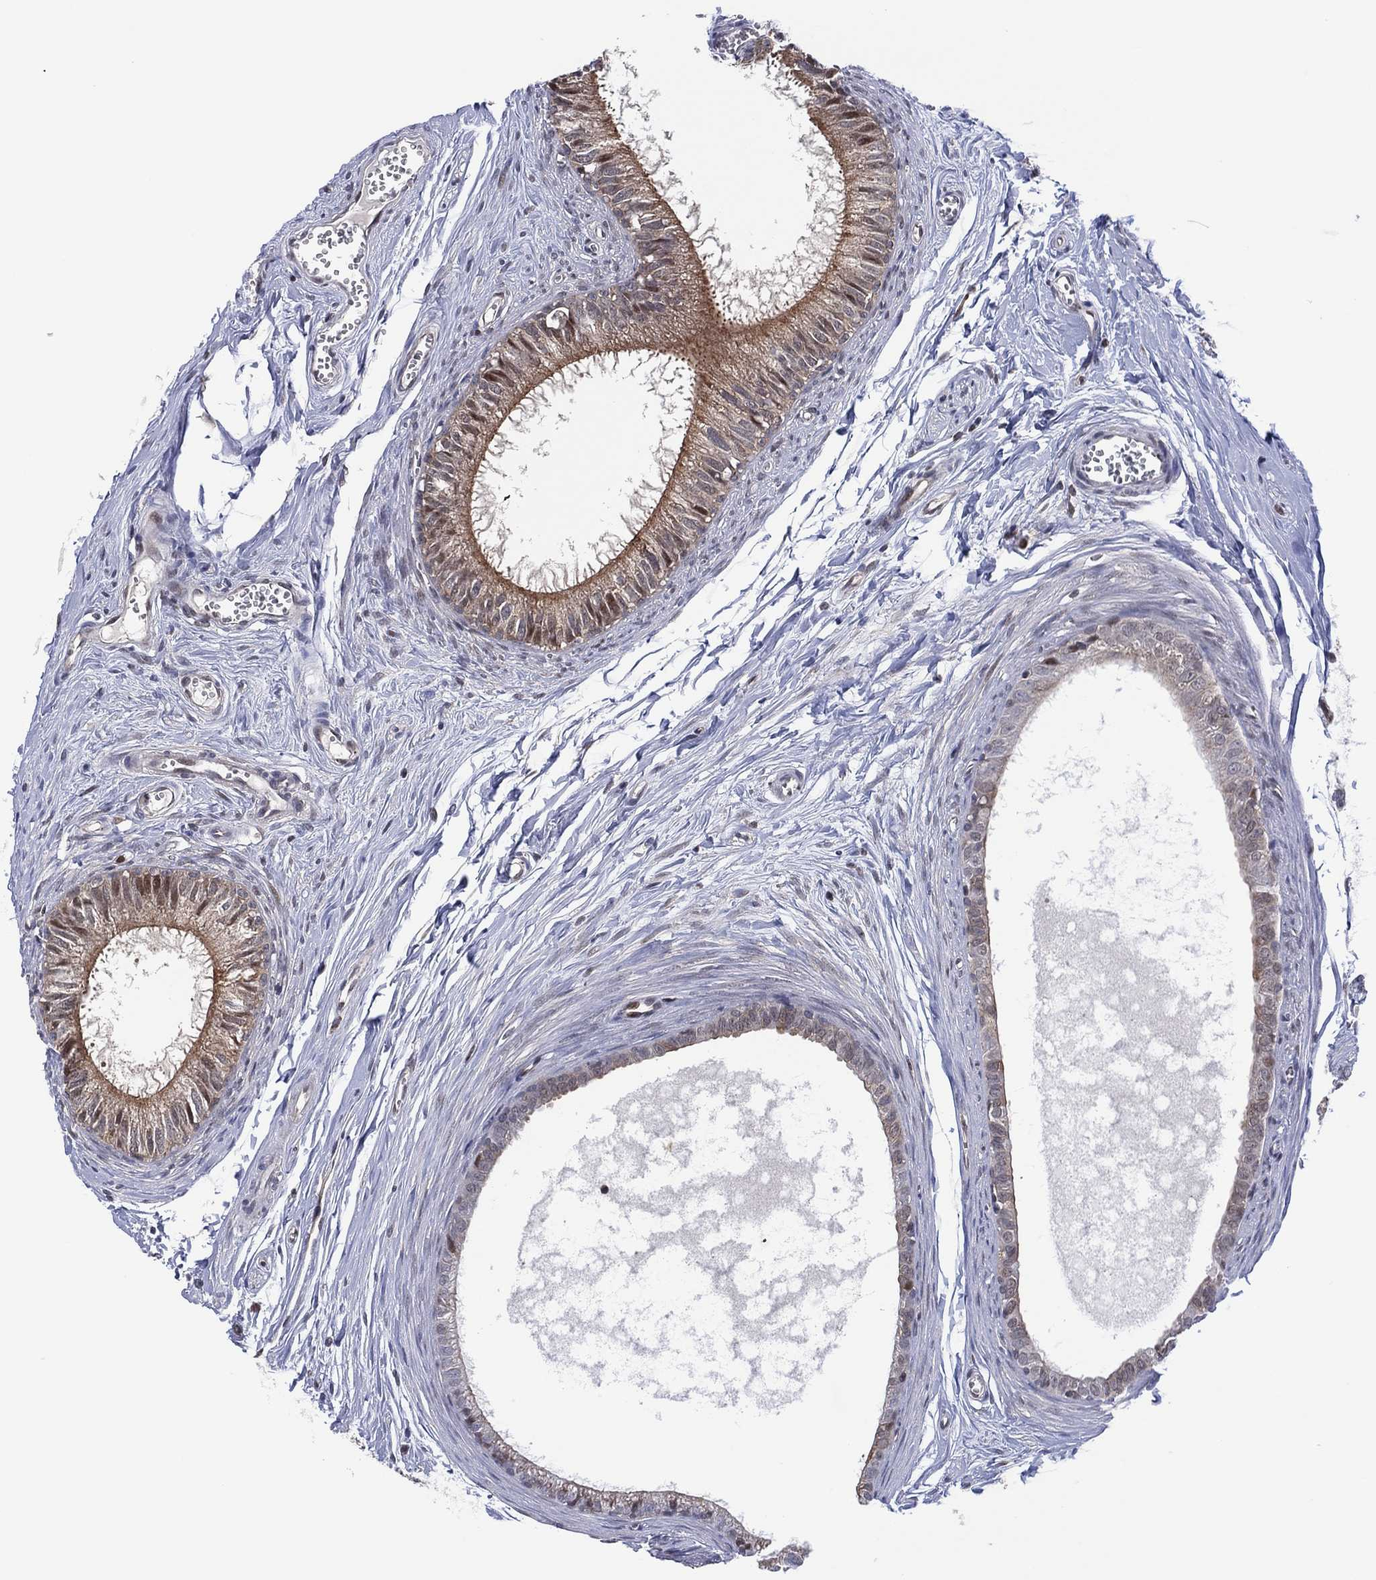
{"staining": {"intensity": "moderate", "quantity": "<25%", "location": "cytoplasmic/membranous"}, "tissue": "epididymis", "cell_type": "Glandular cells", "image_type": "normal", "snomed": [{"axis": "morphology", "description": "Normal tissue, NOS"}, {"axis": "topography", "description": "Epididymis"}], "caption": "A photomicrograph showing moderate cytoplasmic/membranous staining in about <25% of glandular cells in normal epididymis, as visualized by brown immunohistochemical staining.", "gene": "PIDD1", "patient": {"sex": "male", "age": 51}}